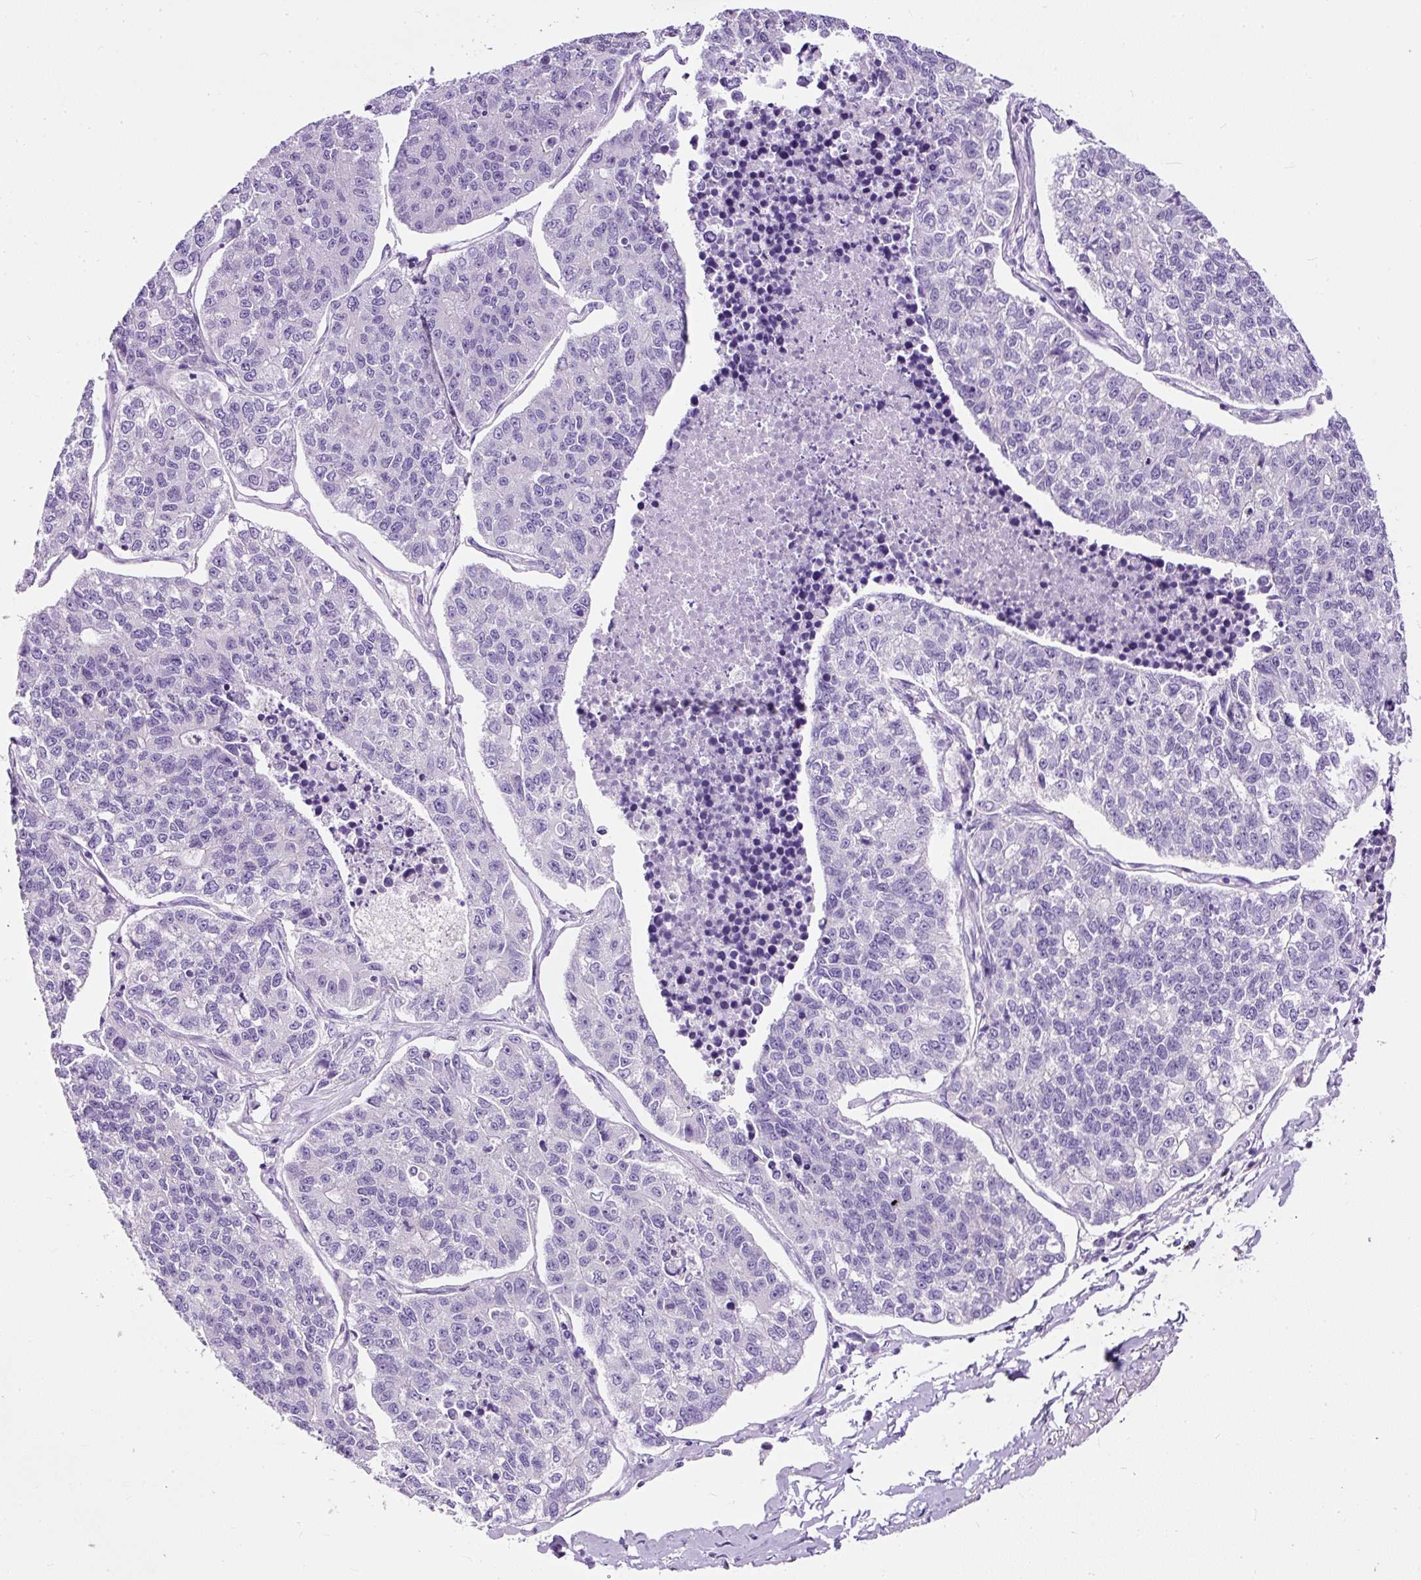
{"staining": {"intensity": "negative", "quantity": "none", "location": "none"}, "tissue": "lung cancer", "cell_type": "Tumor cells", "image_type": "cancer", "snomed": [{"axis": "morphology", "description": "Adenocarcinoma, NOS"}, {"axis": "topography", "description": "Lung"}], "caption": "Immunohistochemistry of human lung cancer reveals no positivity in tumor cells.", "gene": "STOX2", "patient": {"sex": "male", "age": 49}}